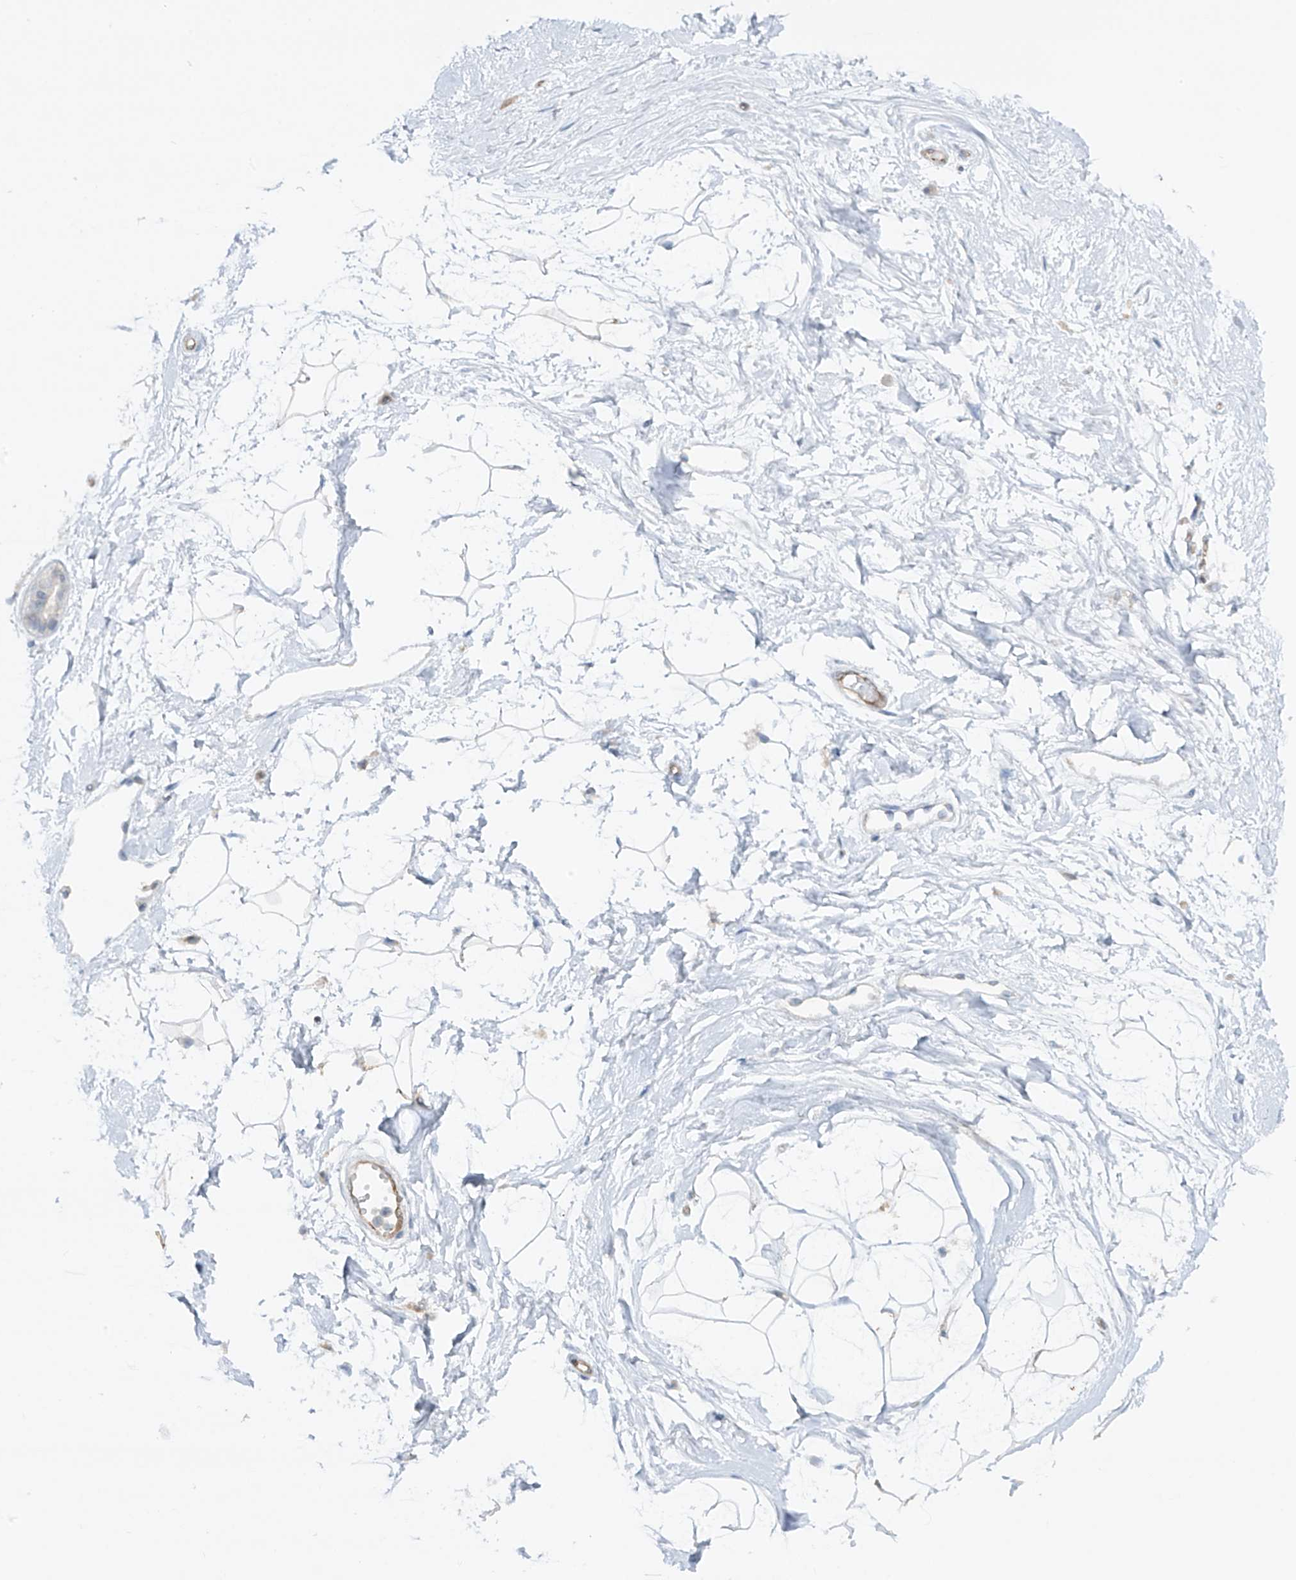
{"staining": {"intensity": "negative", "quantity": "none", "location": "none"}, "tissue": "breast", "cell_type": "Adipocytes", "image_type": "normal", "snomed": [{"axis": "morphology", "description": "Normal tissue, NOS"}, {"axis": "topography", "description": "Breast"}], "caption": "Immunohistochemistry photomicrograph of benign breast: human breast stained with DAB exhibits no significant protein staining in adipocytes.", "gene": "HLA", "patient": {"sex": "female", "age": 45}}